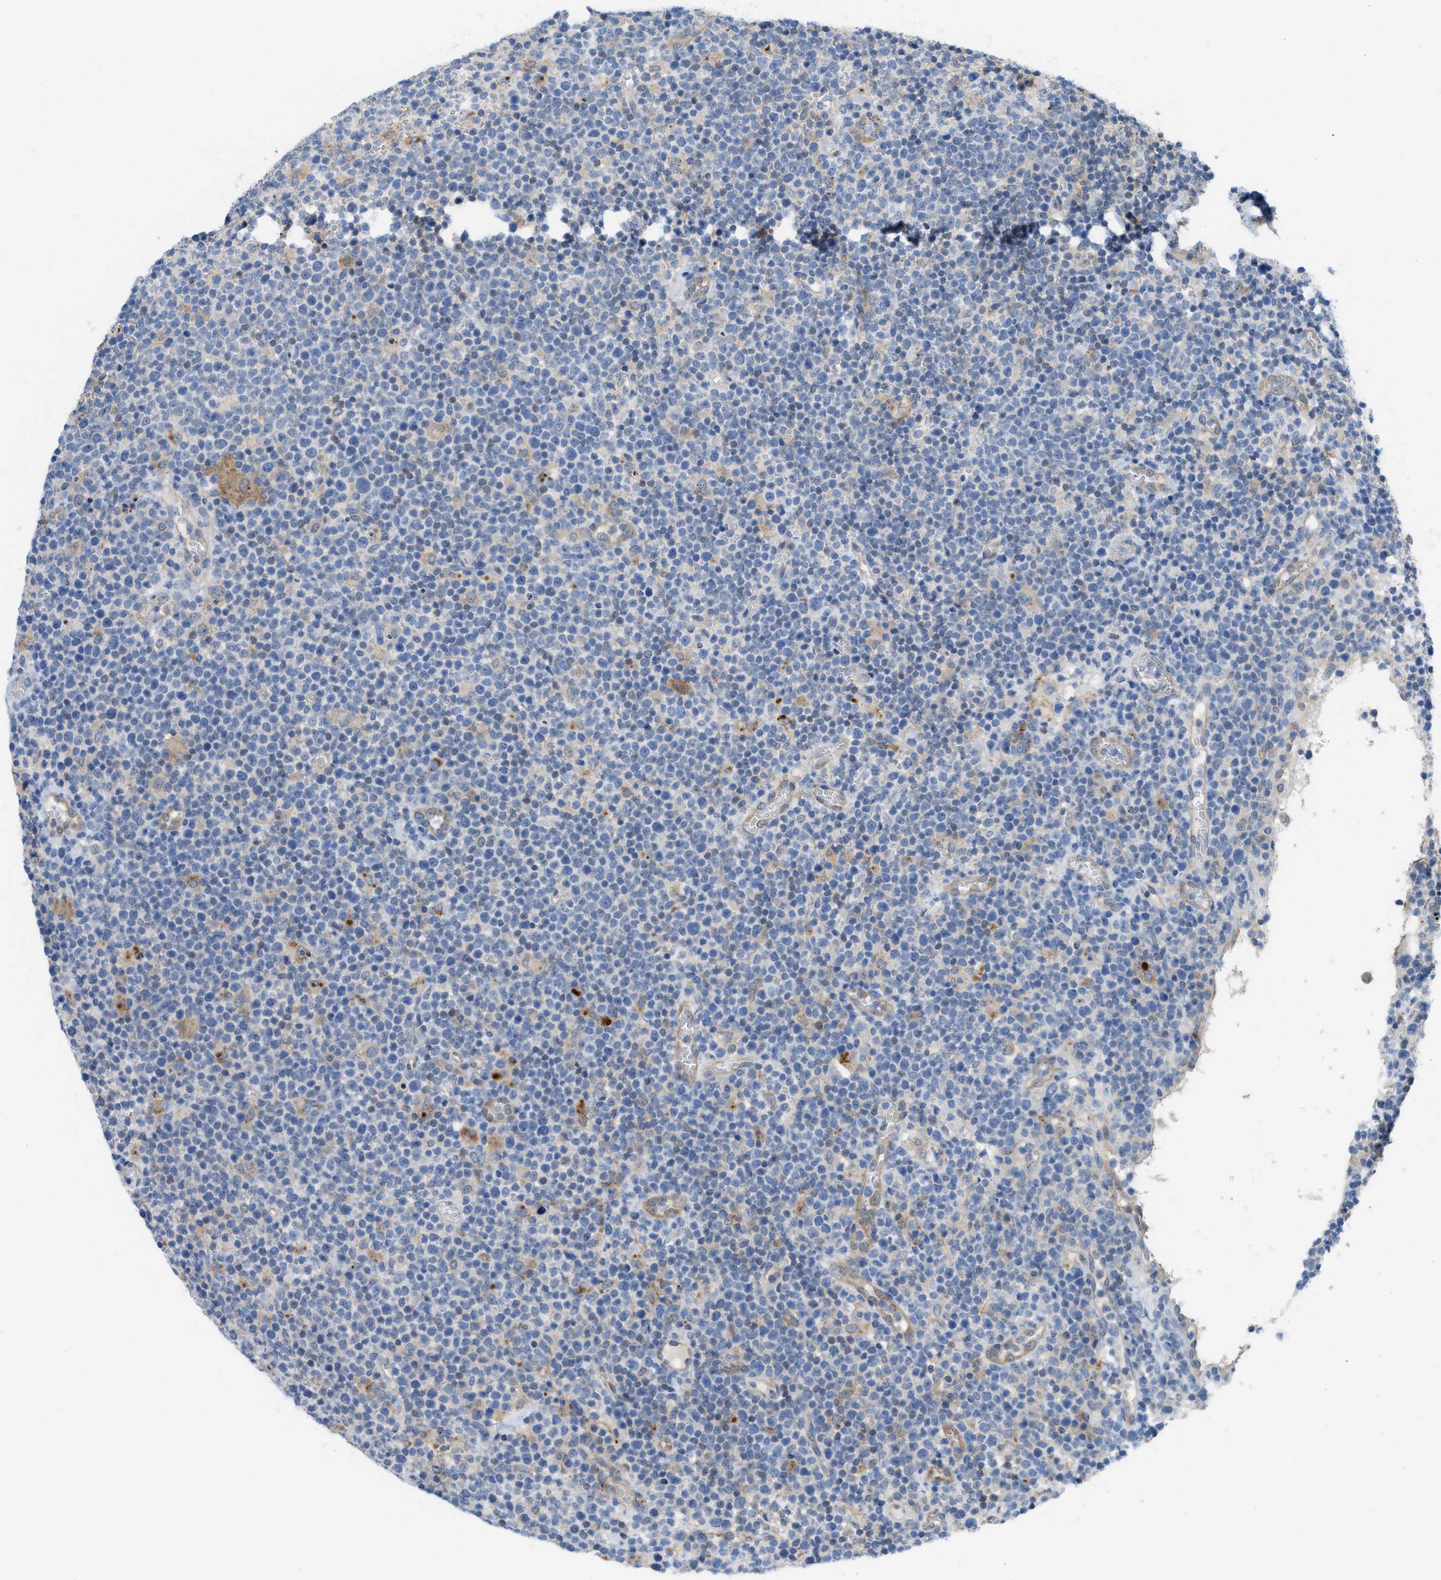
{"staining": {"intensity": "negative", "quantity": "none", "location": "none"}, "tissue": "lymphoma", "cell_type": "Tumor cells", "image_type": "cancer", "snomed": [{"axis": "morphology", "description": "Malignant lymphoma, non-Hodgkin's type, High grade"}, {"axis": "topography", "description": "Lymph node"}], "caption": "Tumor cells show no significant staining in lymphoma. Brightfield microscopy of immunohistochemistry stained with DAB (brown) and hematoxylin (blue), captured at high magnification.", "gene": "CSTB", "patient": {"sex": "male", "age": 61}}